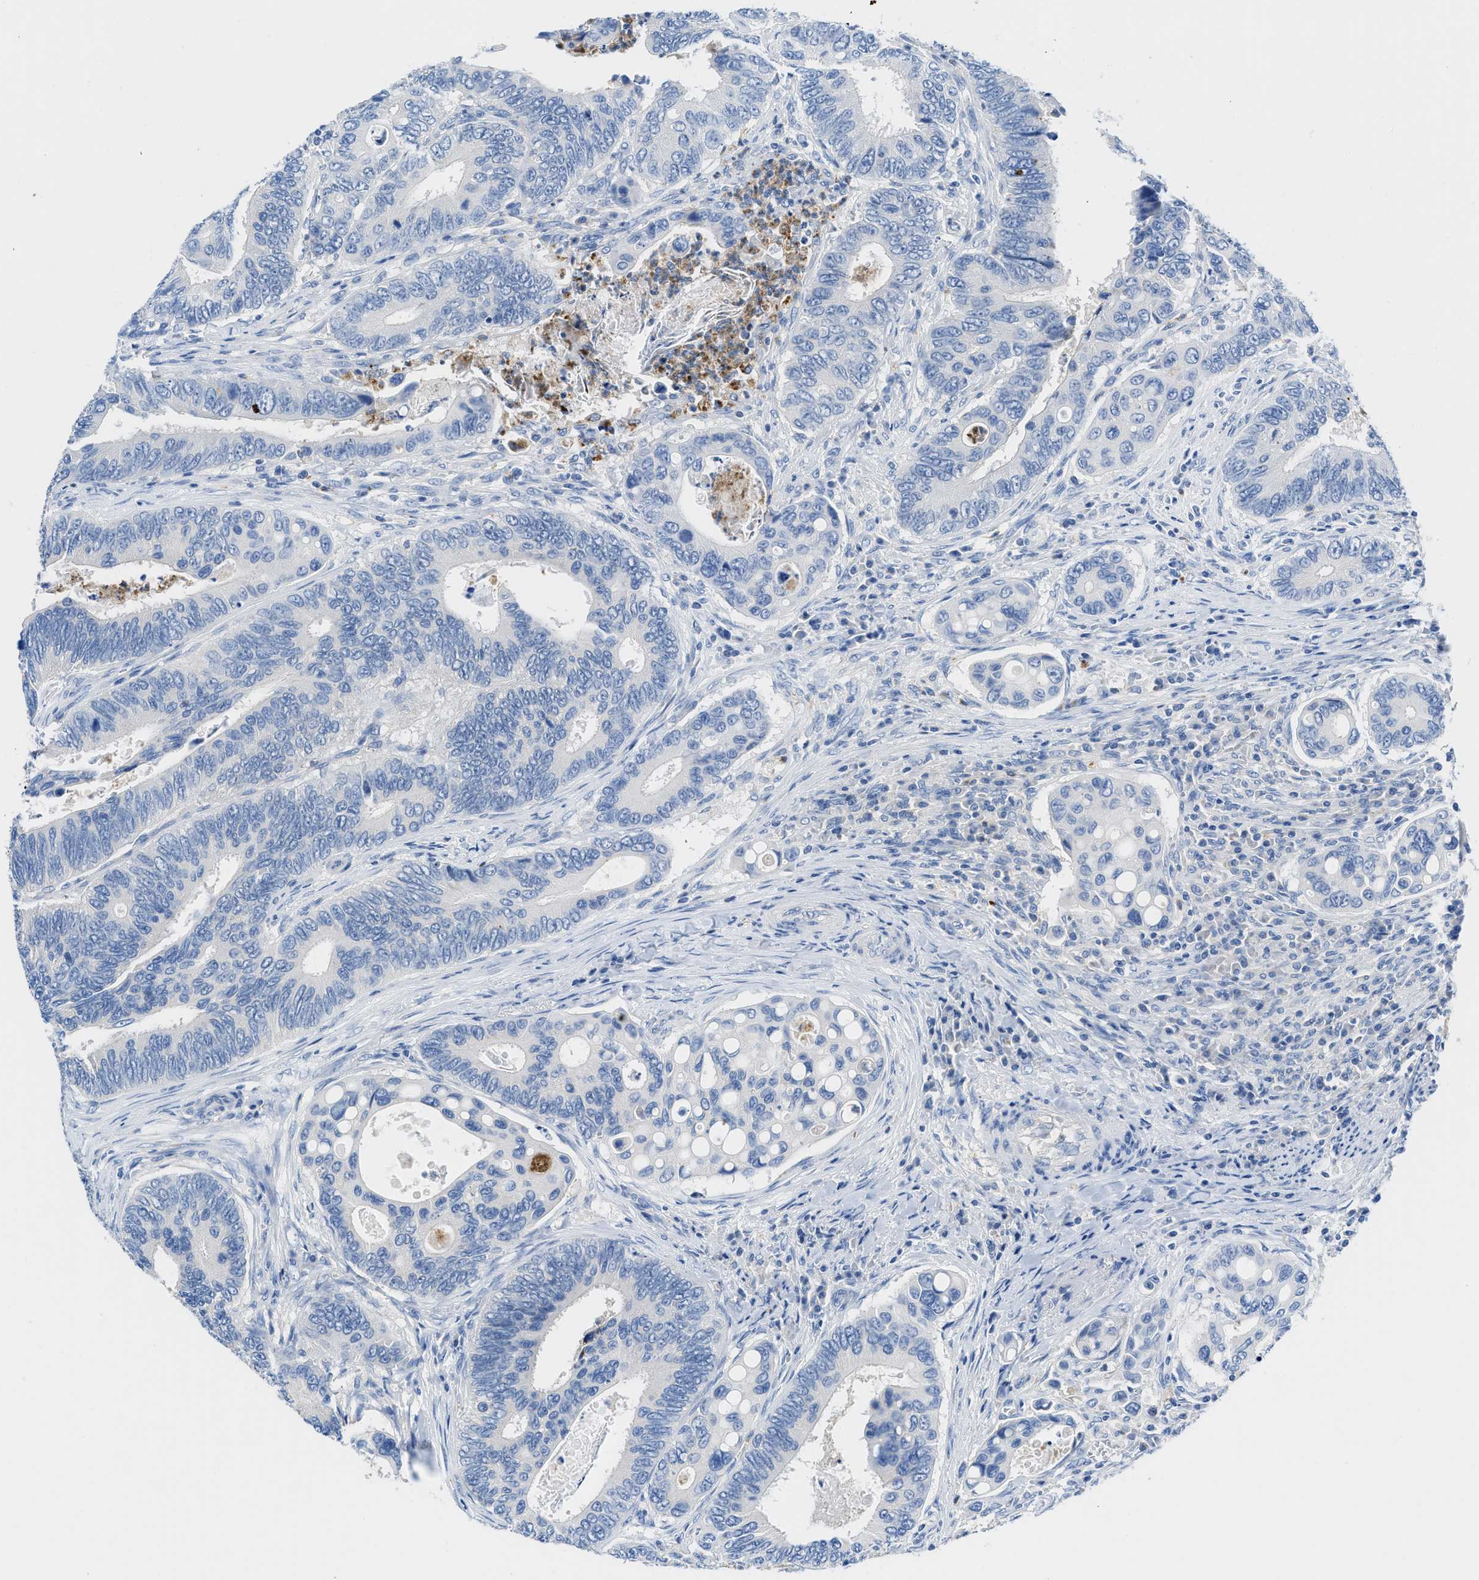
{"staining": {"intensity": "negative", "quantity": "none", "location": "none"}, "tissue": "colorectal cancer", "cell_type": "Tumor cells", "image_type": "cancer", "snomed": [{"axis": "morphology", "description": "Inflammation, NOS"}, {"axis": "morphology", "description": "Adenocarcinoma, NOS"}, {"axis": "topography", "description": "Colon"}], "caption": "High power microscopy histopathology image of an IHC image of colorectal adenocarcinoma, revealing no significant expression in tumor cells.", "gene": "NEB", "patient": {"sex": "male", "age": 72}}